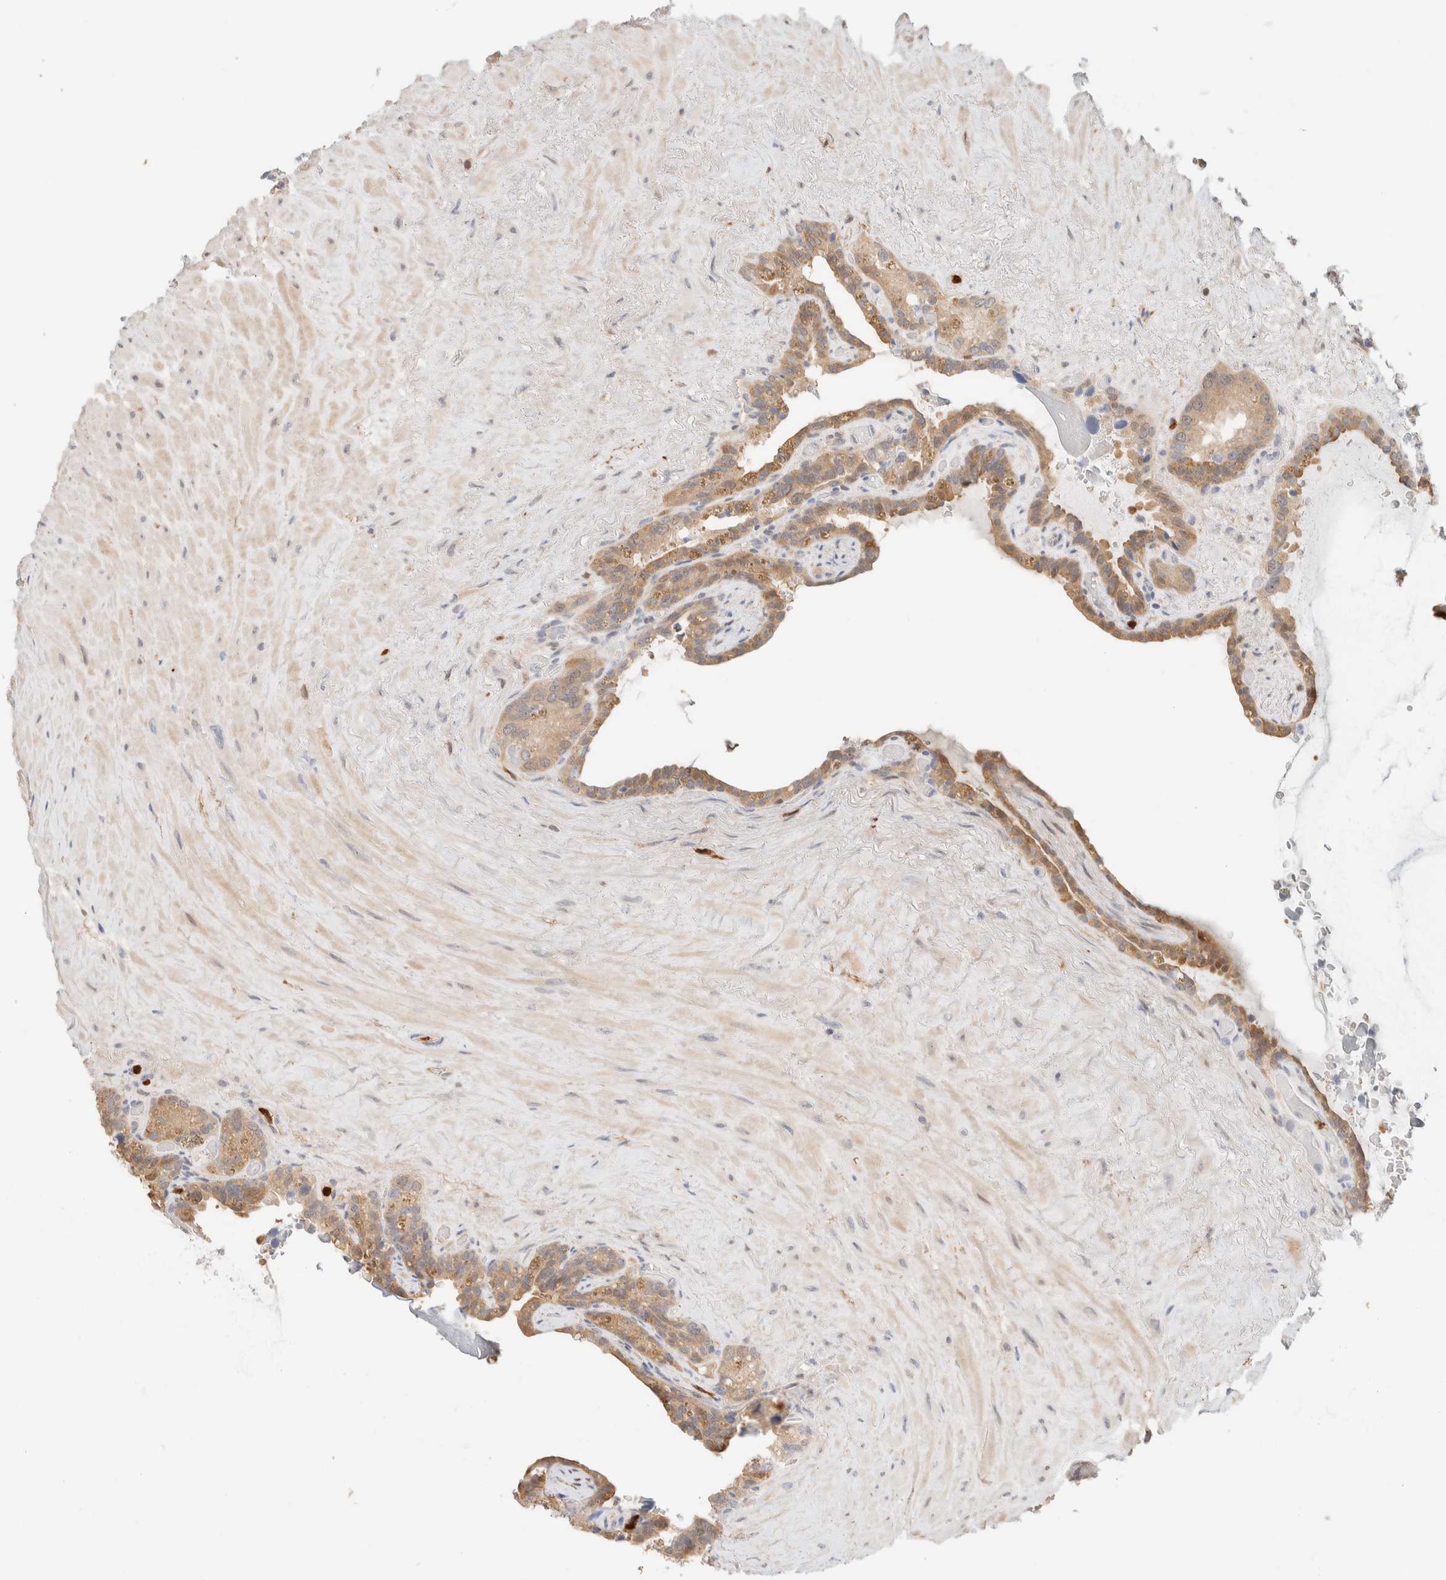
{"staining": {"intensity": "moderate", "quantity": "<25%", "location": "cytoplasmic/membranous,nuclear"}, "tissue": "seminal vesicle", "cell_type": "Glandular cells", "image_type": "normal", "snomed": [{"axis": "morphology", "description": "Normal tissue, NOS"}, {"axis": "topography", "description": "Seminal veicle"}], "caption": "Immunohistochemical staining of unremarkable seminal vesicle demonstrates moderate cytoplasmic/membranous,nuclear protein expression in about <25% of glandular cells. The staining is performed using DAB (3,3'-diaminobenzidine) brown chromogen to label protein expression. The nuclei are counter-stained blue using hematoxylin.", "gene": "SETD4", "patient": {"sex": "male", "age": 80}}